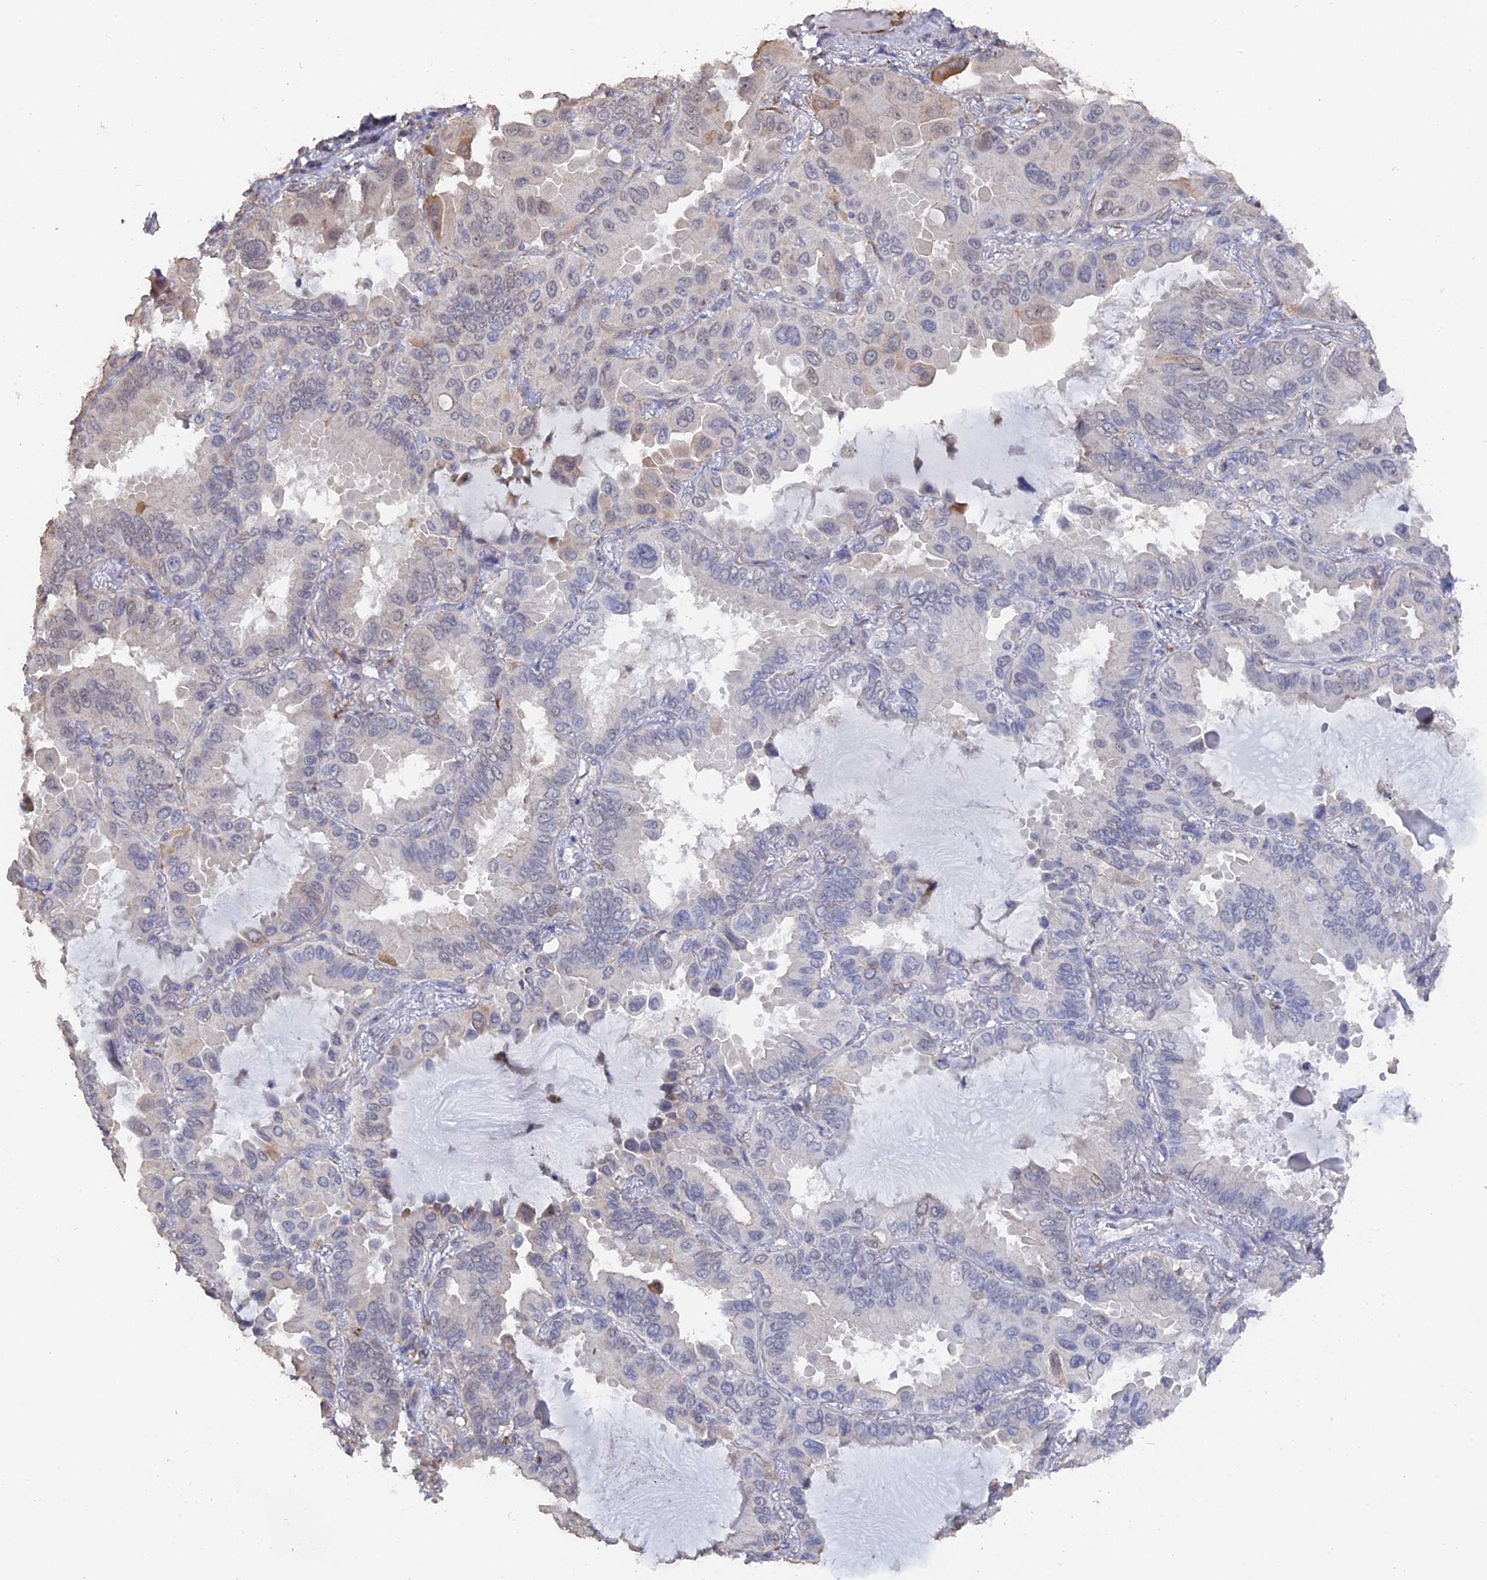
{"staining": {"intensity": "weak", "quantity": "<25%", "location": "cytoplasmic/membranous"}, "tissue": "lung cancer", "cell_type": "Tumor cells", "image_type": "cancer", "snomed": [{"axis": "morphology", "description": "Adenocarcinoma, NOS"}, {"axis": "topography", "description": "Lung"}], "caption": "Lung cancer was stained to show a protein in brown. There is no significant expression in tumor cells.", "gene": "SEMG2", "patient": {"sex": "male", "age": 64}}